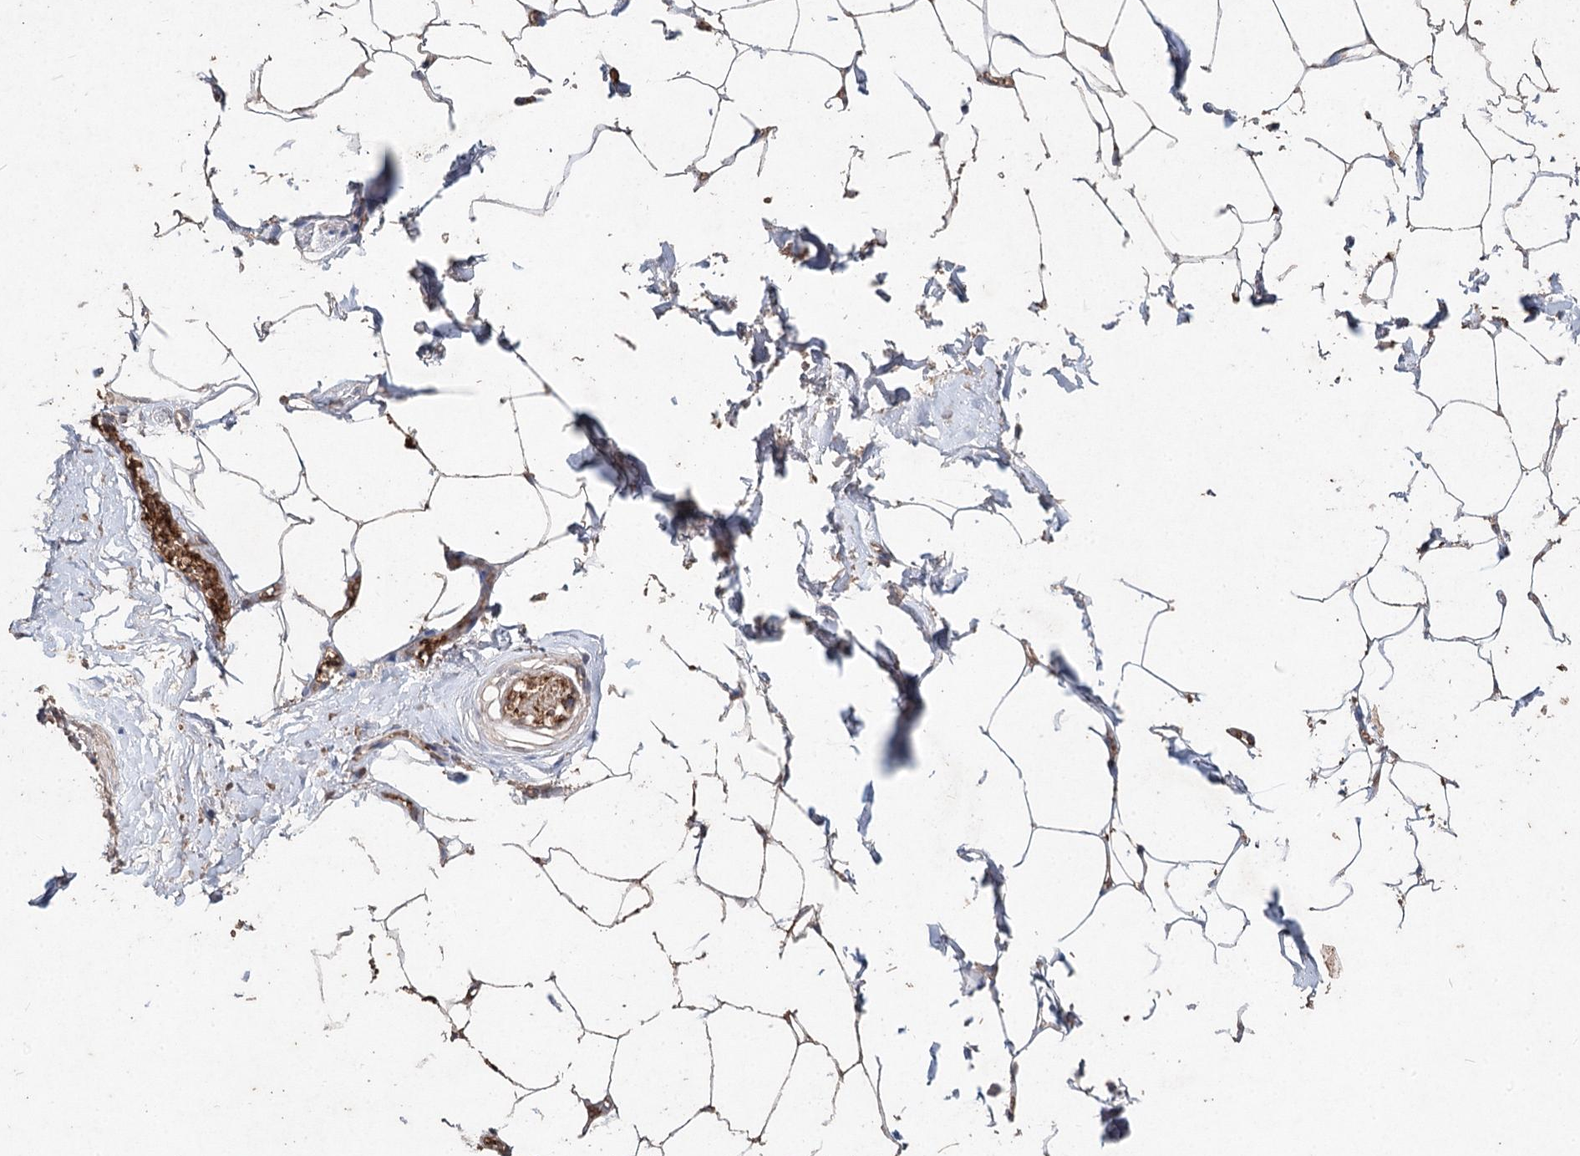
{"staining": {"intensity": "moderate", "quantity": ">75%", "location": "nuclear"}, "tissue": "adipose tissue", "cell_type": "Adipocytes", "image_type": "normal", "snomed": [{"axis": "morphology", "description": "Normal tissue, NOS"}, {"axis": "morphology", "description": "Adenocarcinoma, Low grade"}, {"axis": "topography", "description": "Prostate"}, {"axis": "topography", "description": "Peripheral nerve tissue"}], "caption": "Immunohistochemistry (DAB (3,3'-diaminobenzidine)) staining of unremarkable adipose tissue demonstrates moderate nuclear protein staining in about >75% of adipocytes. (Brightfield microscopy of DAB IHC at high magnification).", "gene": "FBXO7", "patient": {"sex": "male", "age": 63}}